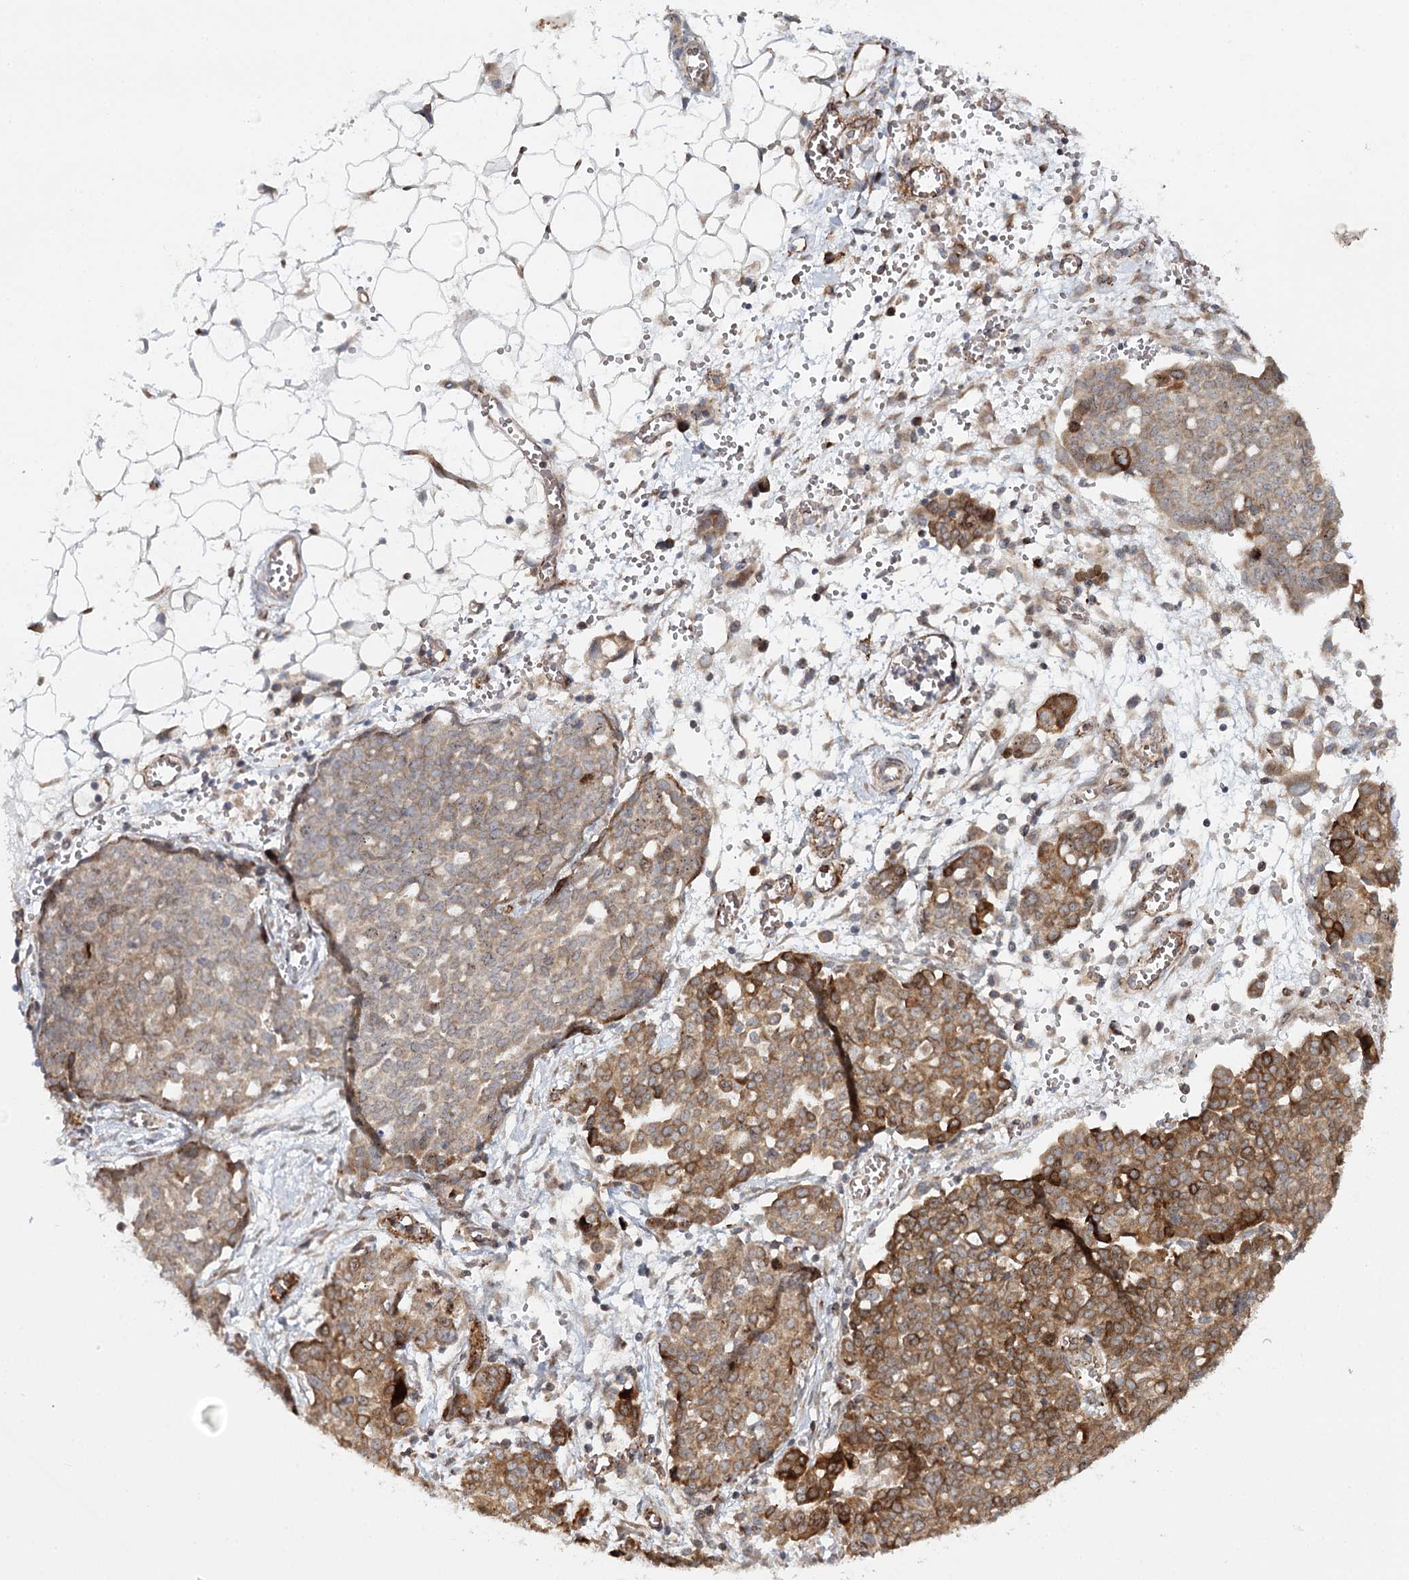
{"staining": {"intensity": "moderate", "quantity": ">75%", "location": "cytoplasmic/membranous"}, "tissue": "ovarian cancer", "cell_type": "Tumor cells", "image_type": "cancer", "snomed": [{"axis": "morphology", "description": "Cystadenocarcinoma, serous, NOS"}, {"axis": "topography", "description": "Soft tissue"}, {"axis": "topography", "description": "Ovary"}], "caption": "Ovarian serous cystadenocarcinoma stained with immunohistochemistry shows moderate cytoplasmic/membranous staining in about >75% of tumor cells.", "gene": "MKNK1", "patient": {"sex": "female", "age": 57}}